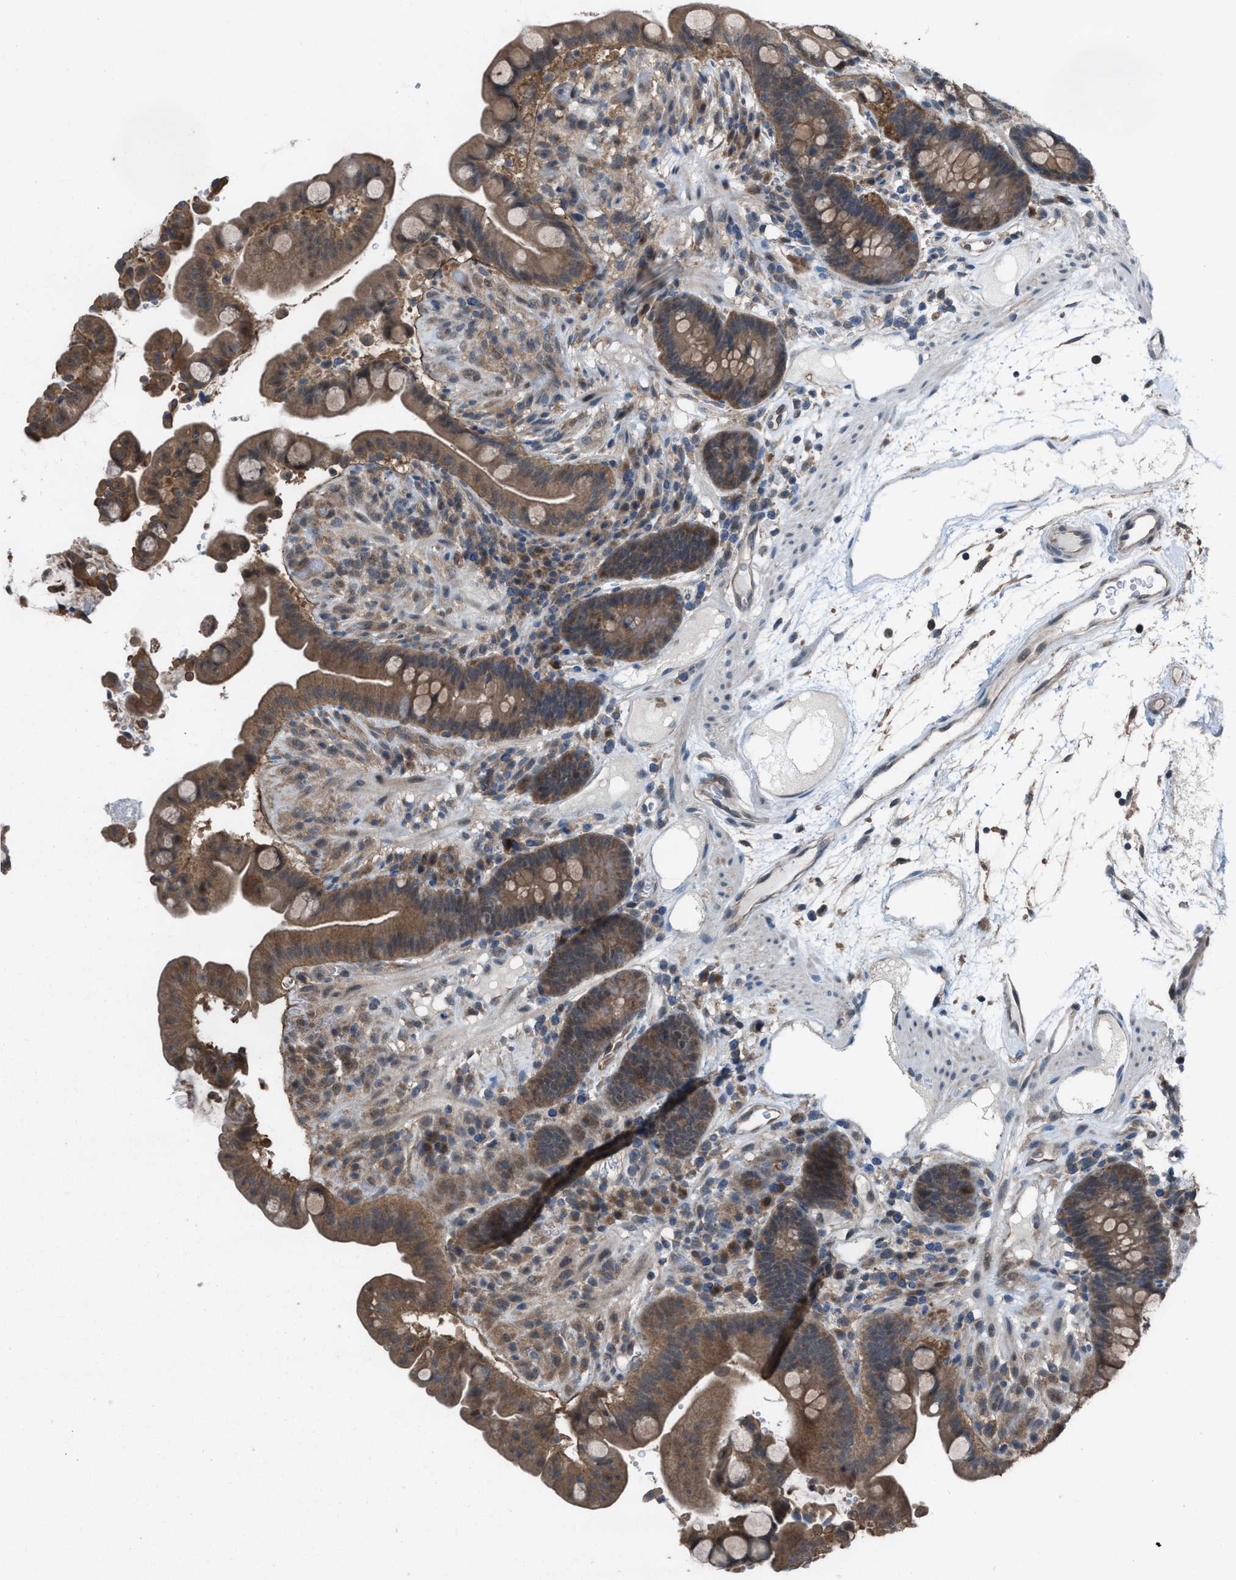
{"staining": {"intensity": "weak", "quantity": ">75%", "location": "cytoplasmic/membranous"}, "tissue": "colon", "cell_type": "Endothelial cells", "image_type": "normal", "snomed": [{"axis": "morphology", "description": "Normal tissue, NOS"}, {"axis": "topography", "description": "Colon"}], "caption": "Immunohistochemistry histopathology image of benign human colon stained for a protein (brown), which shows low levels of weak cytoplasmic/membranous positivity in approximately >75% of endothelial cells.", "gene": "PLAA", "patient": {"sex": "male", "age": 73}}